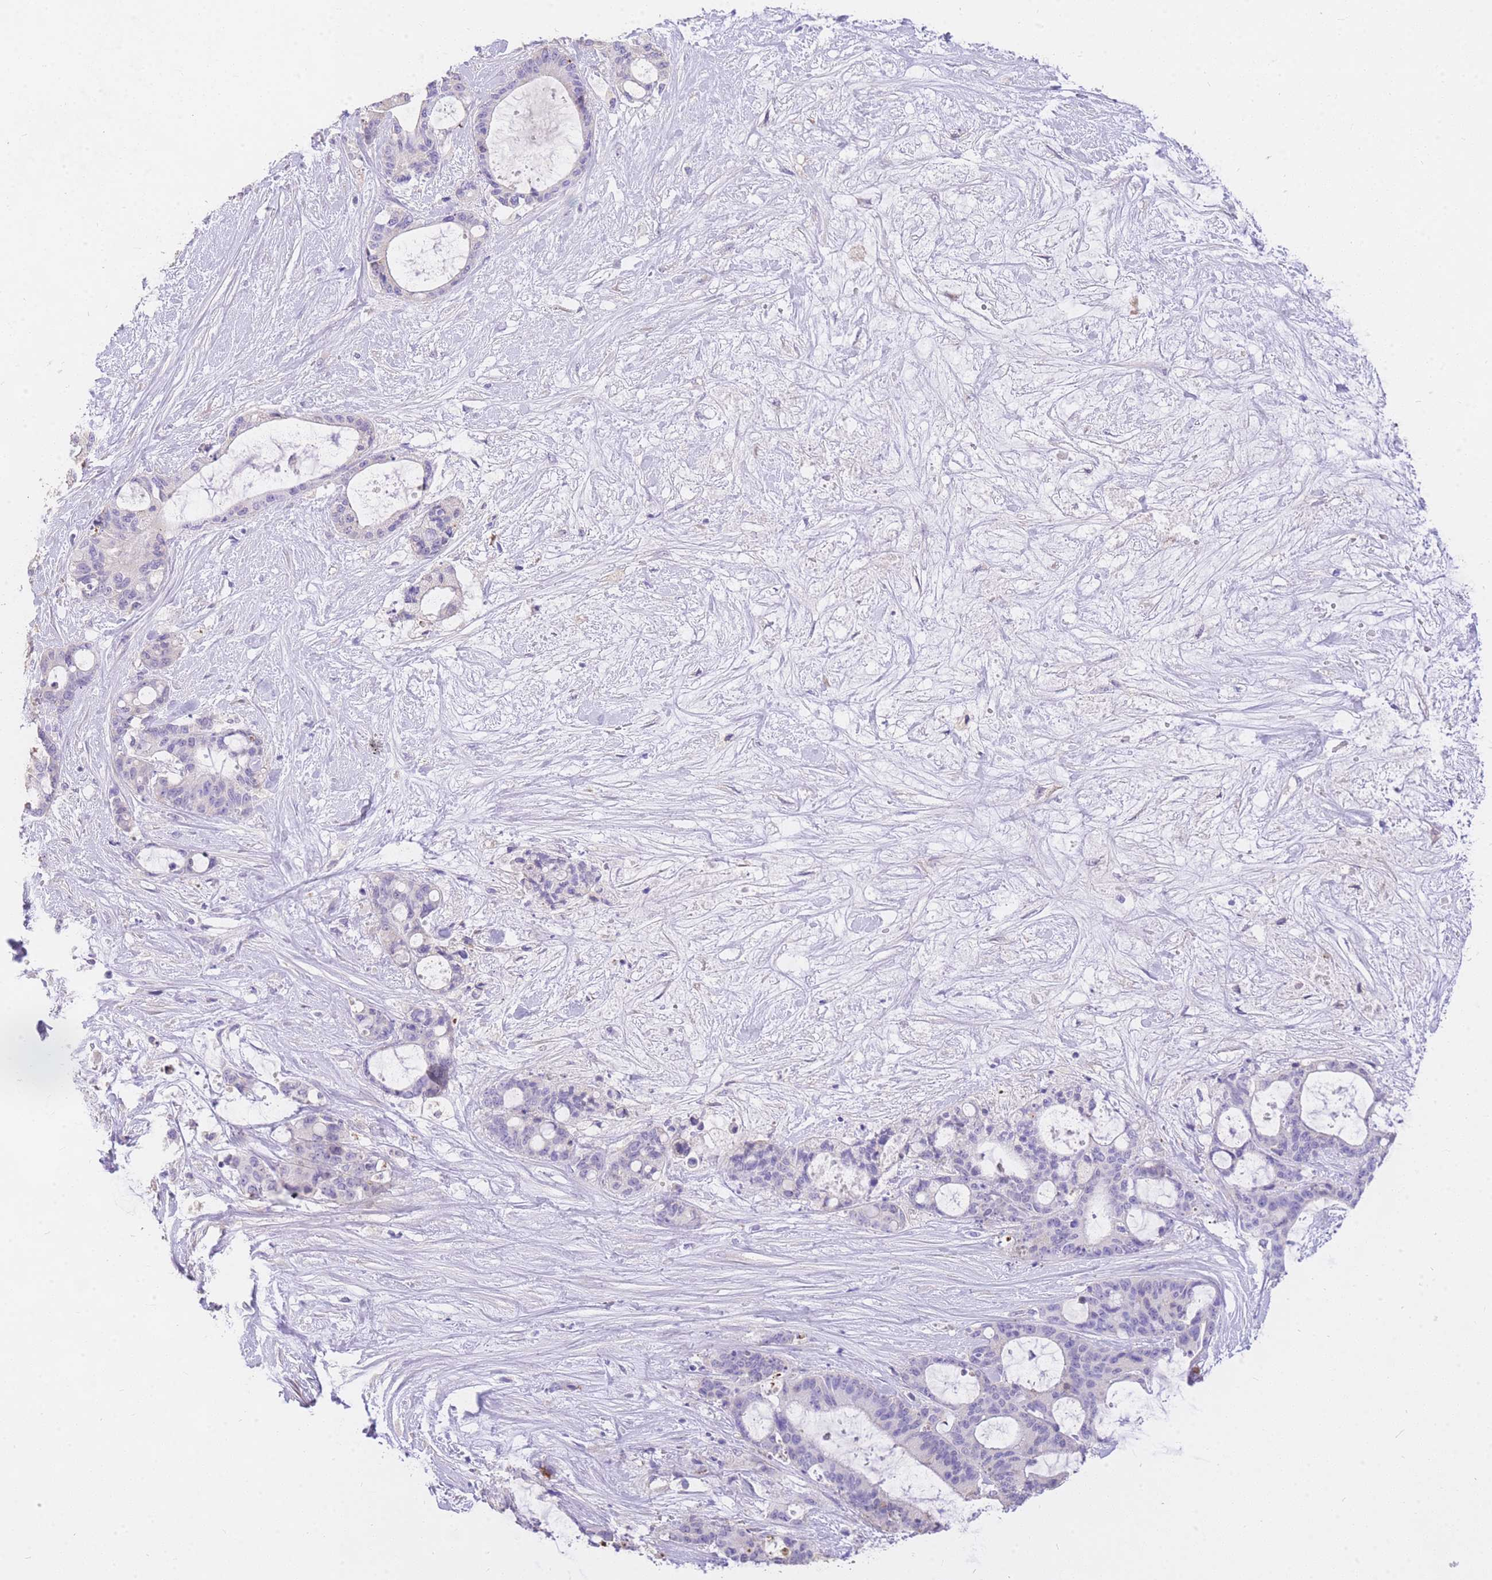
{"staining": {"intensity": "negative", "quantity": "none", "location": "none"}, "tissue": "liver cancer", "cell_type": "Tumor cells", "image_type": "cancer", "snomed": [{"axis": "morphology", "description": "Normal tissue, NOS"}, {"axis": "morphology", "description": "Cholangiocarcinoma"}, {"axis": "topography", "description": "Liver"}, {"axis": "topography", "description": "Peripheral nerve tissue"}], "caption": "Immunohistochemistry micrograph of neoplastic tissue: liver cholangiocarcinoma stained with DAB (3,3'-diaminobenzidine) shows no significant protein staining in tumor cells.", "gene": "C2orf88", "patient": {"sex": "female", "age": 73}}